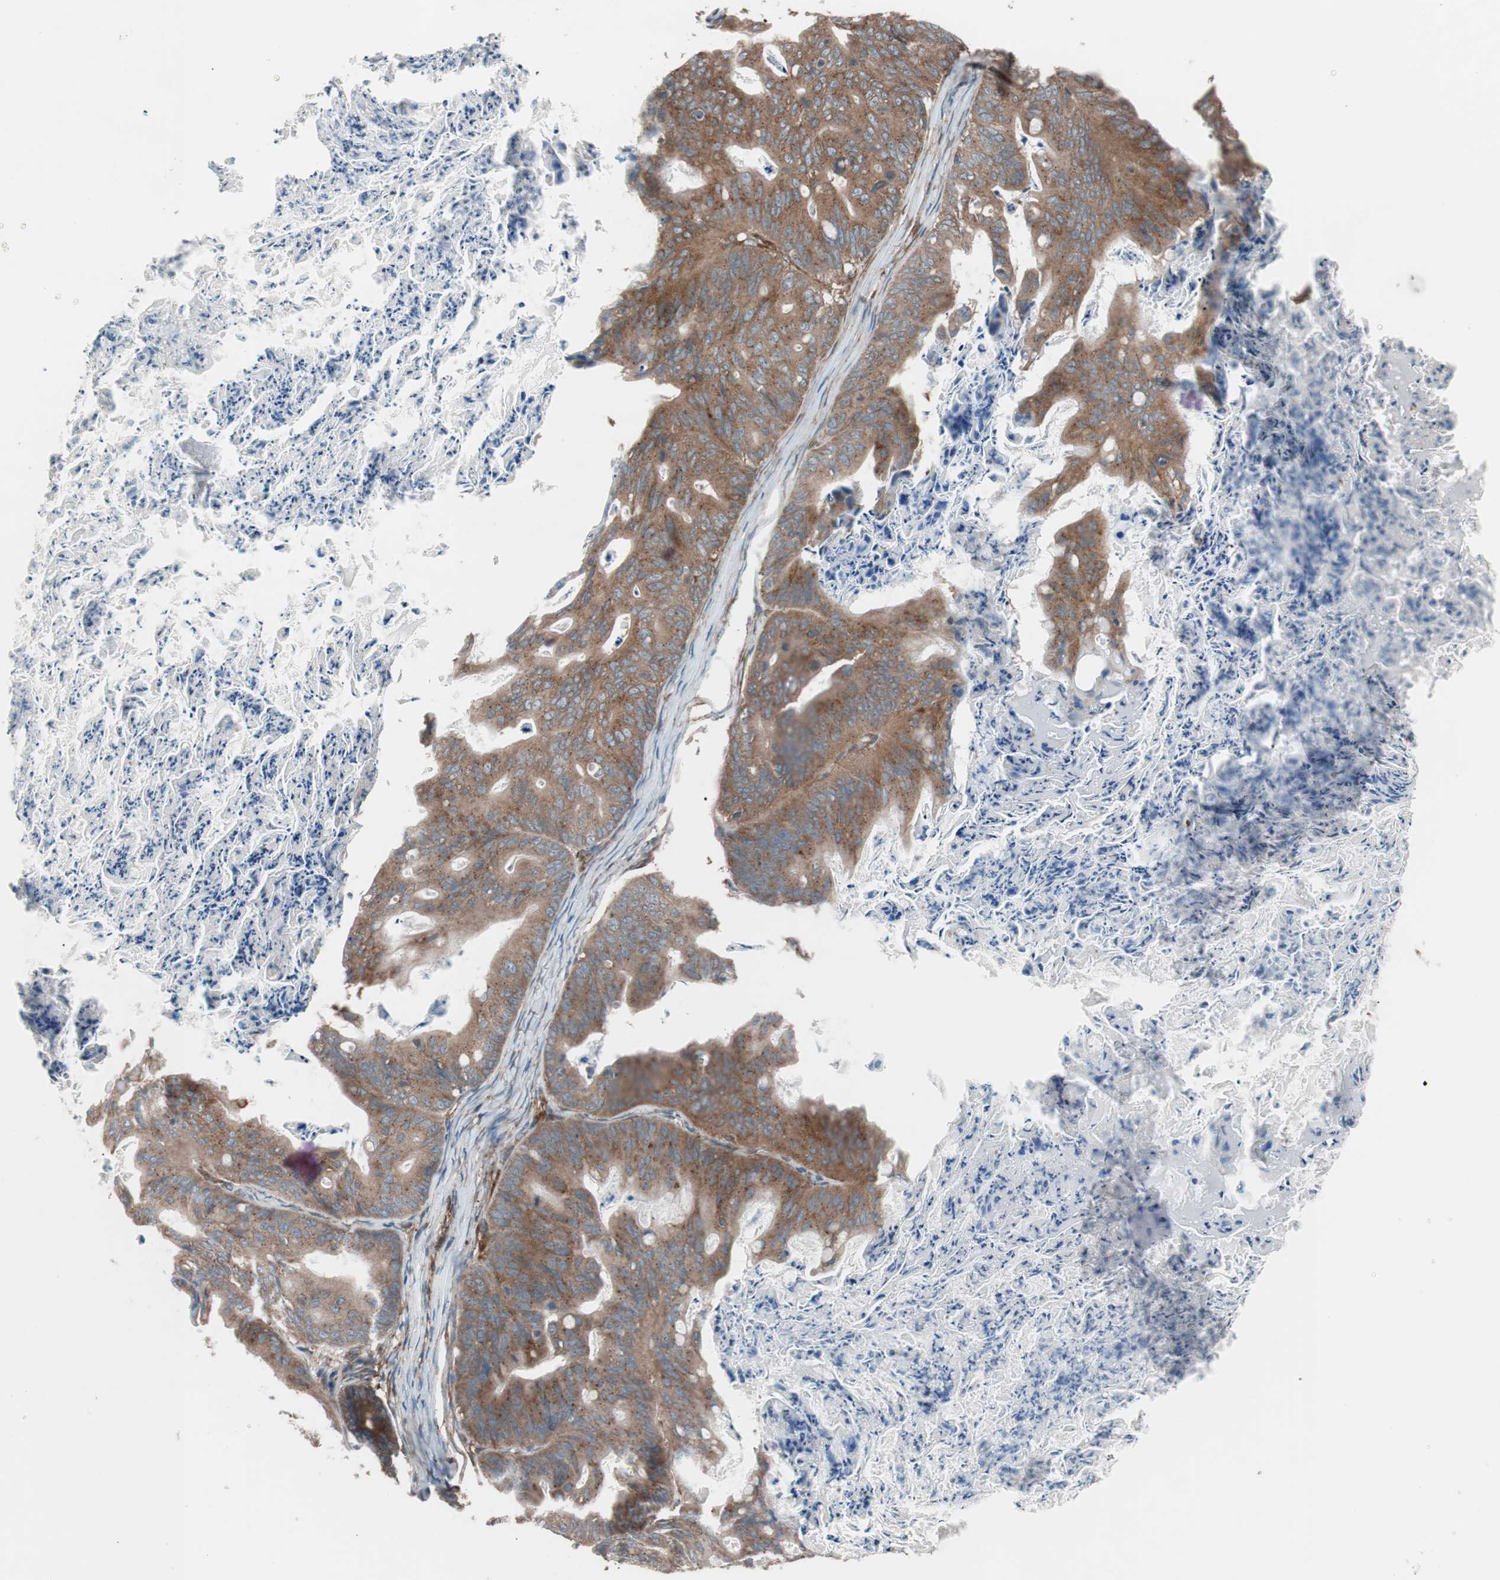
{"staining": {"intensity": "moderate", "quantity": ">75%", "location": "cytoplasmic/membranous"}, "tissue": "ovarian cancer", "cell_type": "Tumor cells", "image_type": "cancer", "snomed": [{"axis": "morphology", "description": "Cystadenocarcinoma, mucinous, NOS"}, {"axis": "topography", "description": "Ovary"}], "caption": "Brown immunohistochemical staining in ovarian cancer displays moderate cytoplasmic/membranous expression in approximately >75% of tumor cells.", "gene": "SEC31A", "patient": {"sex": "female", "age": 36}}